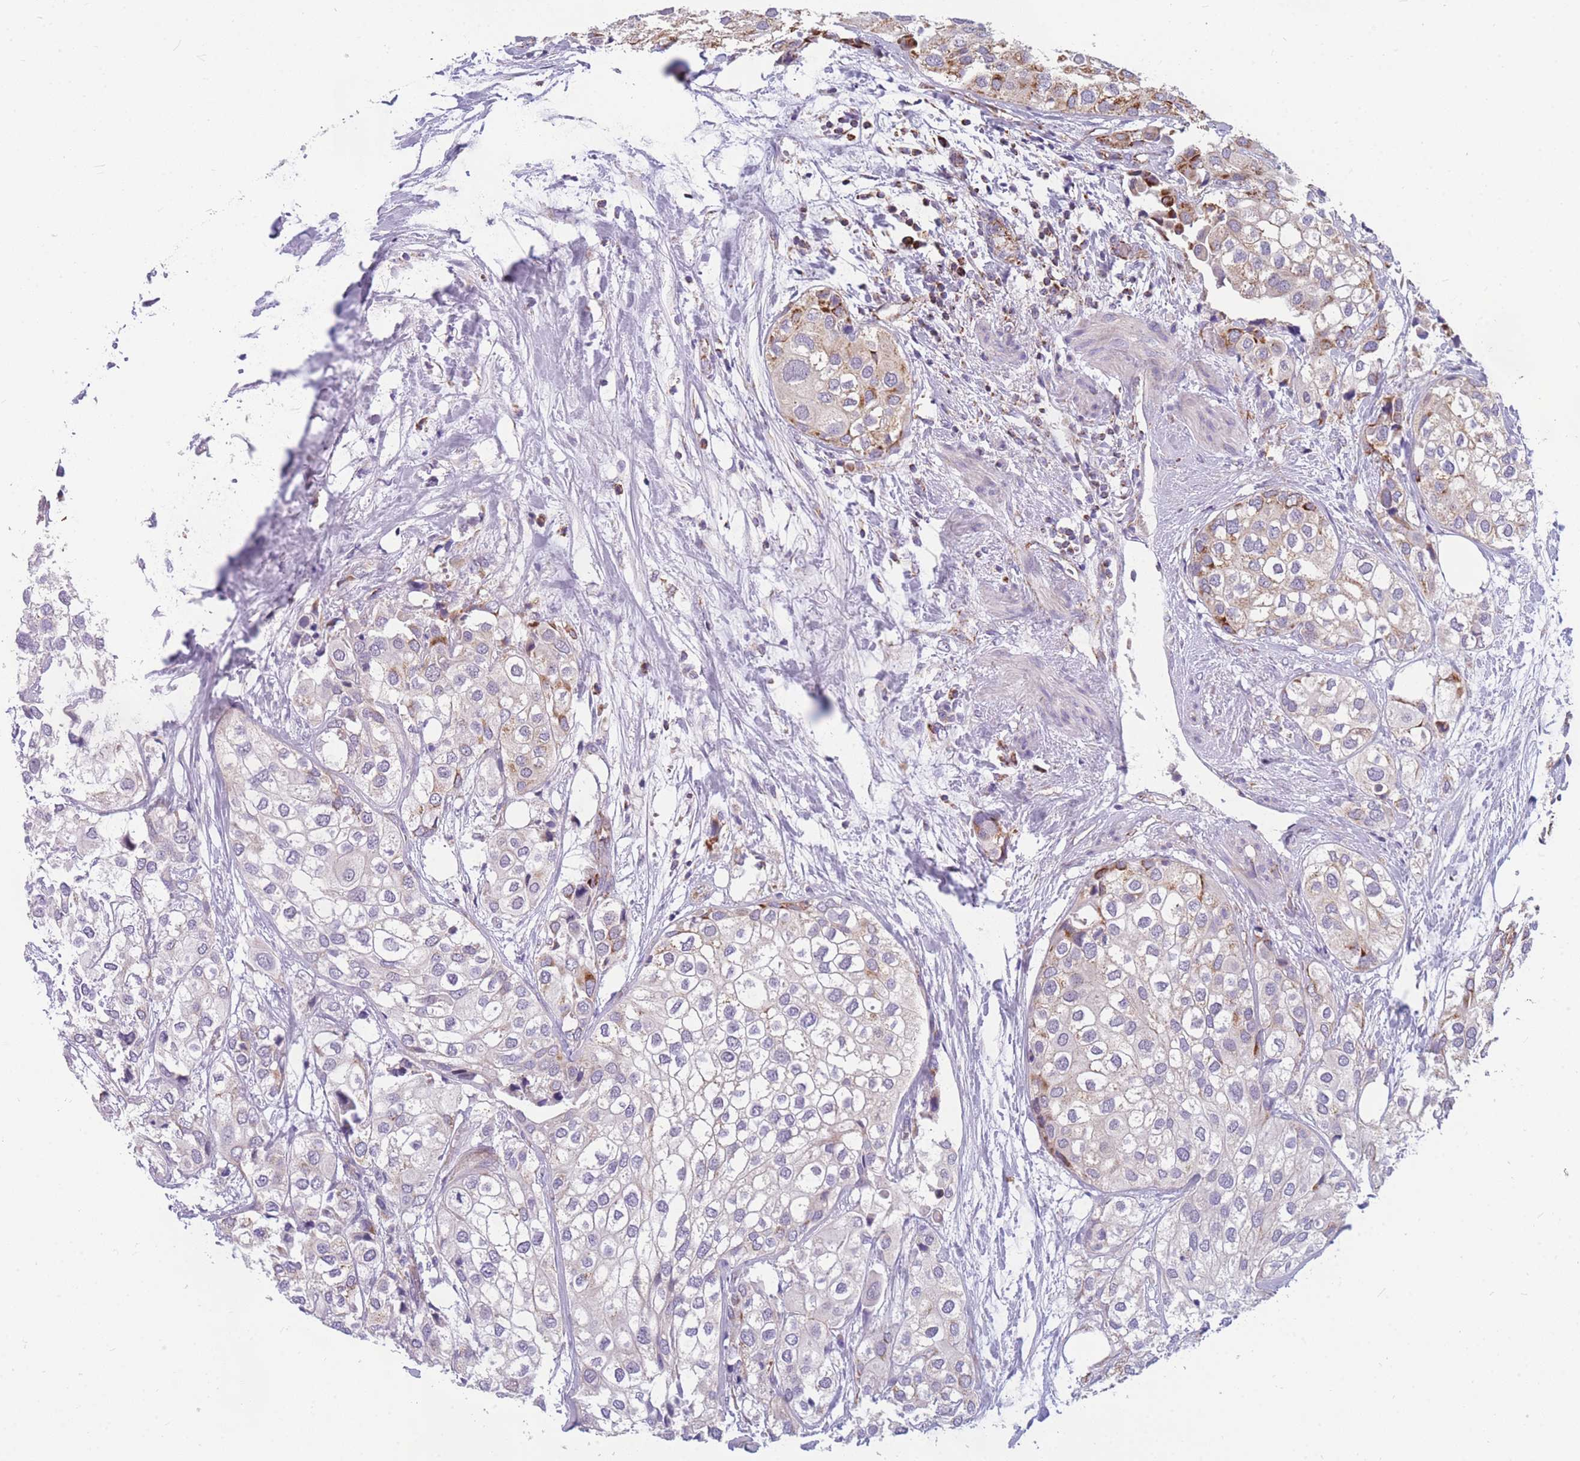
{"staining": {"intensity": "moderate", "quantity": "<25%", "location": "cytoplasmic/membranous"}, "tissue": "urothelial cancer", "cell_type": "Tumor cells", "image_type": "cancer", "snomed": [{"axis": "morphology", "description": "Urothelial carcinoma, High grade"}, {"axis": "topography", "description": "Urinary bladder"}], "caption": "This image exhibits urothelial cancer stained with immunohistochemistry (IHC) to label a protein in brown. The cytoplasmic/membranous of tumor cells show moderate positivity for the protein. Nuclei are counter-stained blue.", "gene": "DDX49", "patient": {"sex": "male", "age": 64}}